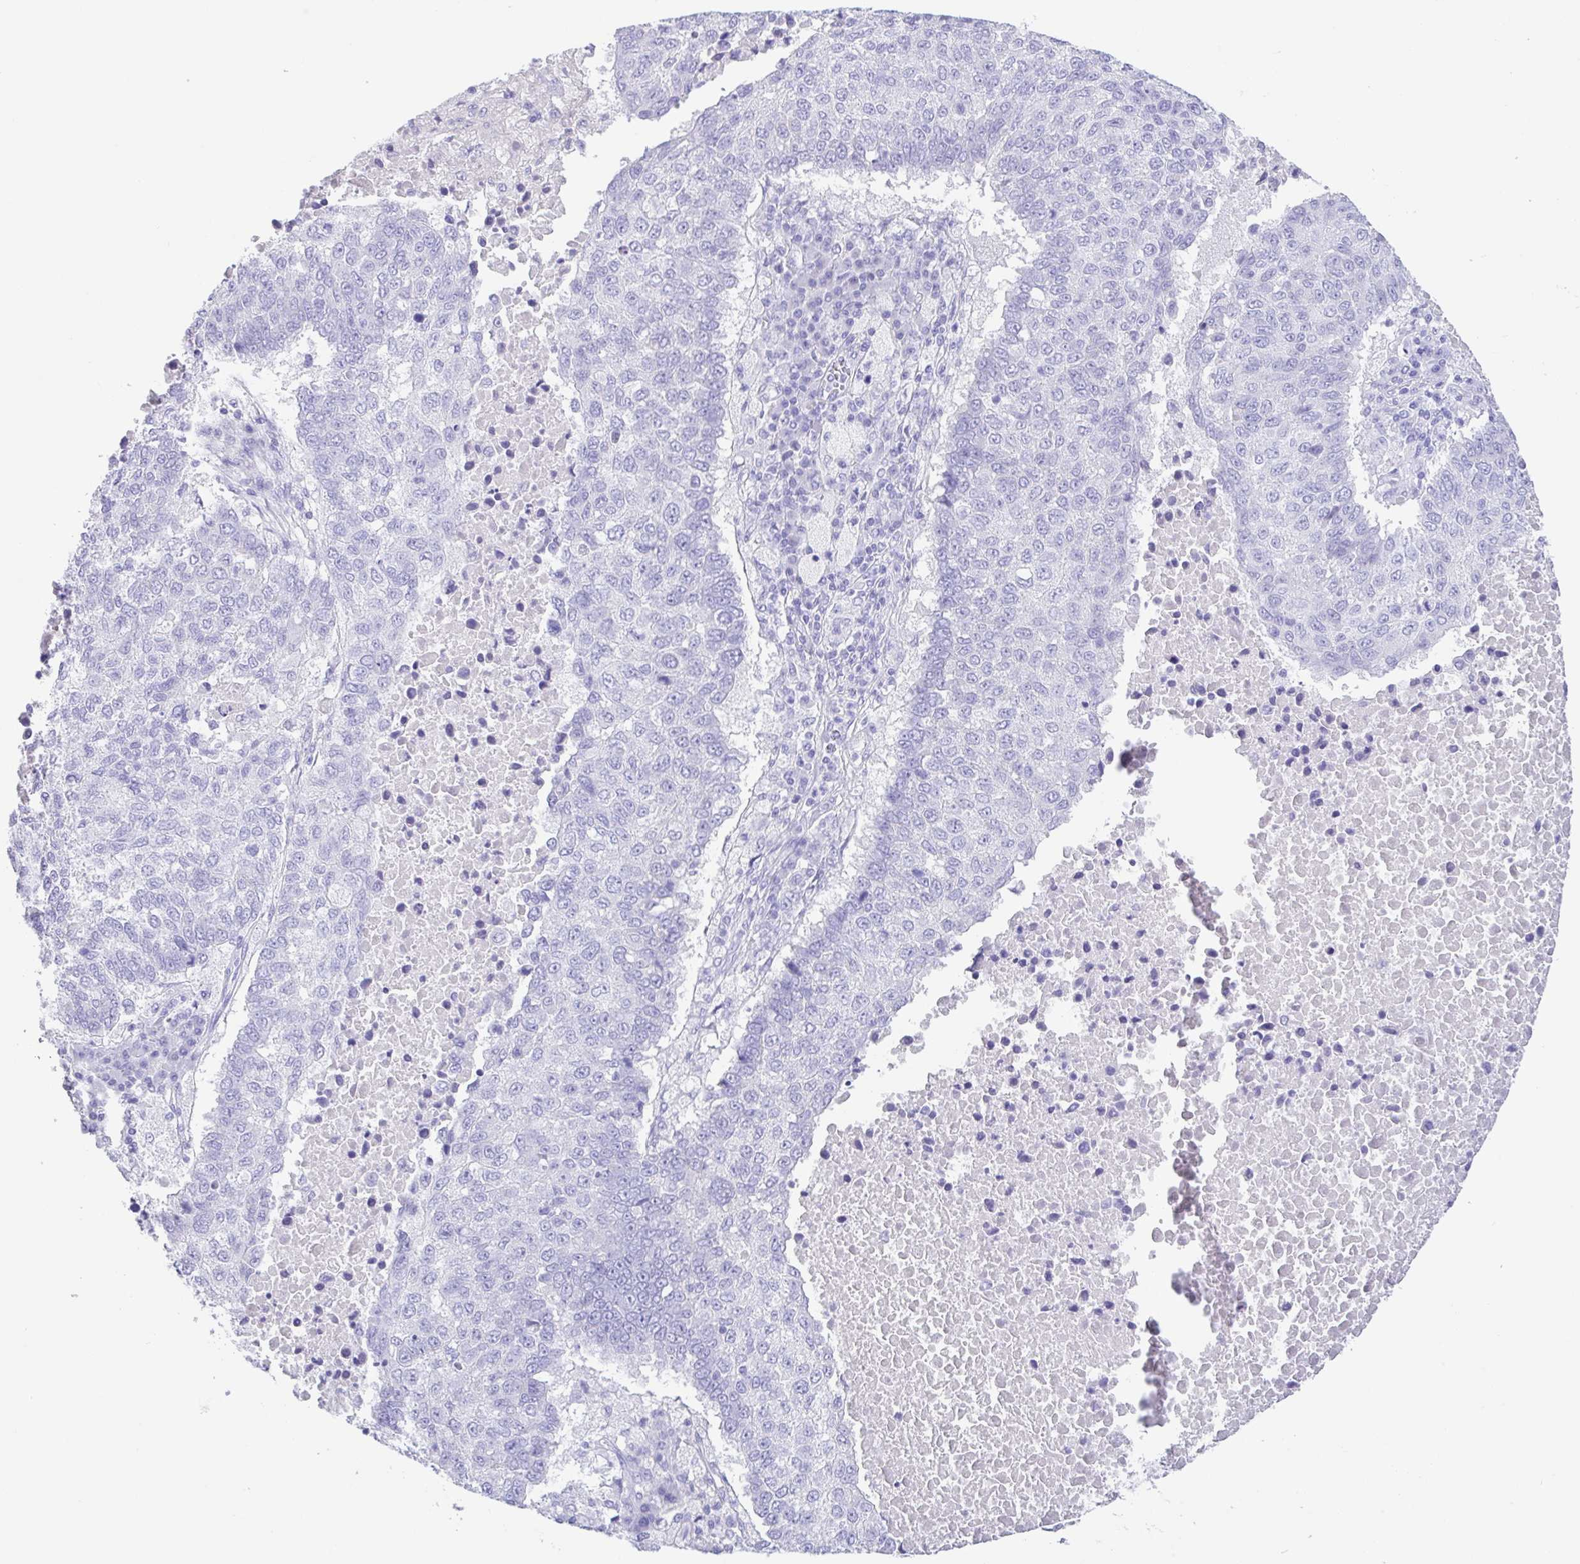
{"staining": {"intensity": "negative", "quantity": "none", "location": "none"}, "tissue": "lung cancer", "cell_type": "Tumor cells", "image_type": "cancer", "snomed": [{"axis": "morphology", "description": "Squamous cell carcinoma, NOS"}, {"axis": "topography", "description": "Lung"}], "caption": "An image of squamous cell carcinoma (lung) stained for a protein displays no brown staining in tumor cells.", "gene": "CPA1", "patient": {"sex": "male", "age": 73}}